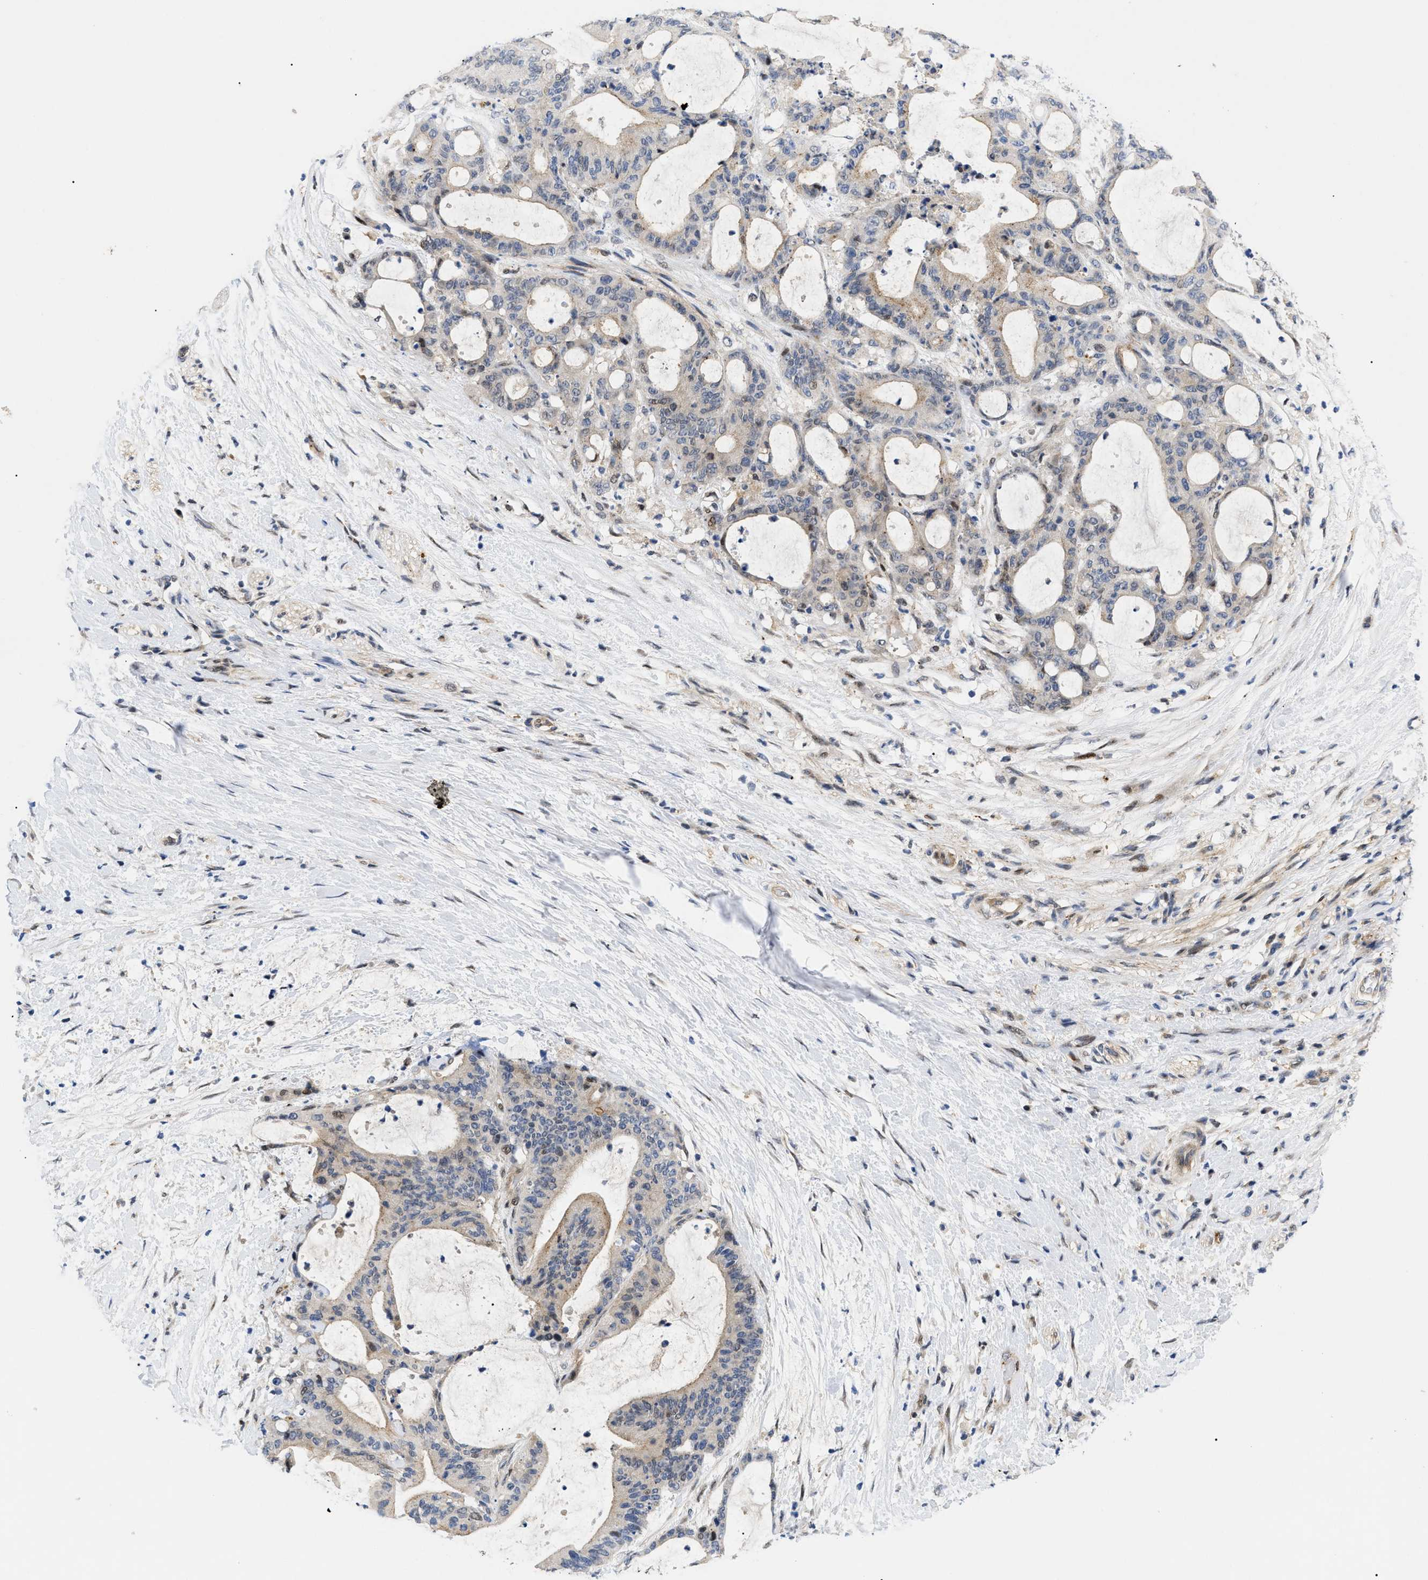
{"staining": {"intensity": "weak", "quantity": "25%-75%", "location": "nuclear"}, "tissue": "liver cancer", "cell_type": "Tumor cells", "image_type": "cancer", "snomed": [{"axis": "morphology", "description": "Cholangiocarcinoma"}, {"axis": "topography", "description": "Liver"}], "caption": "Liver cholangiocarcinoma stained with a protein marker demonstrates weak staining in tumor cells.", "gene": "SFXN5", "patient": {"sex": "female", "age": 73}}